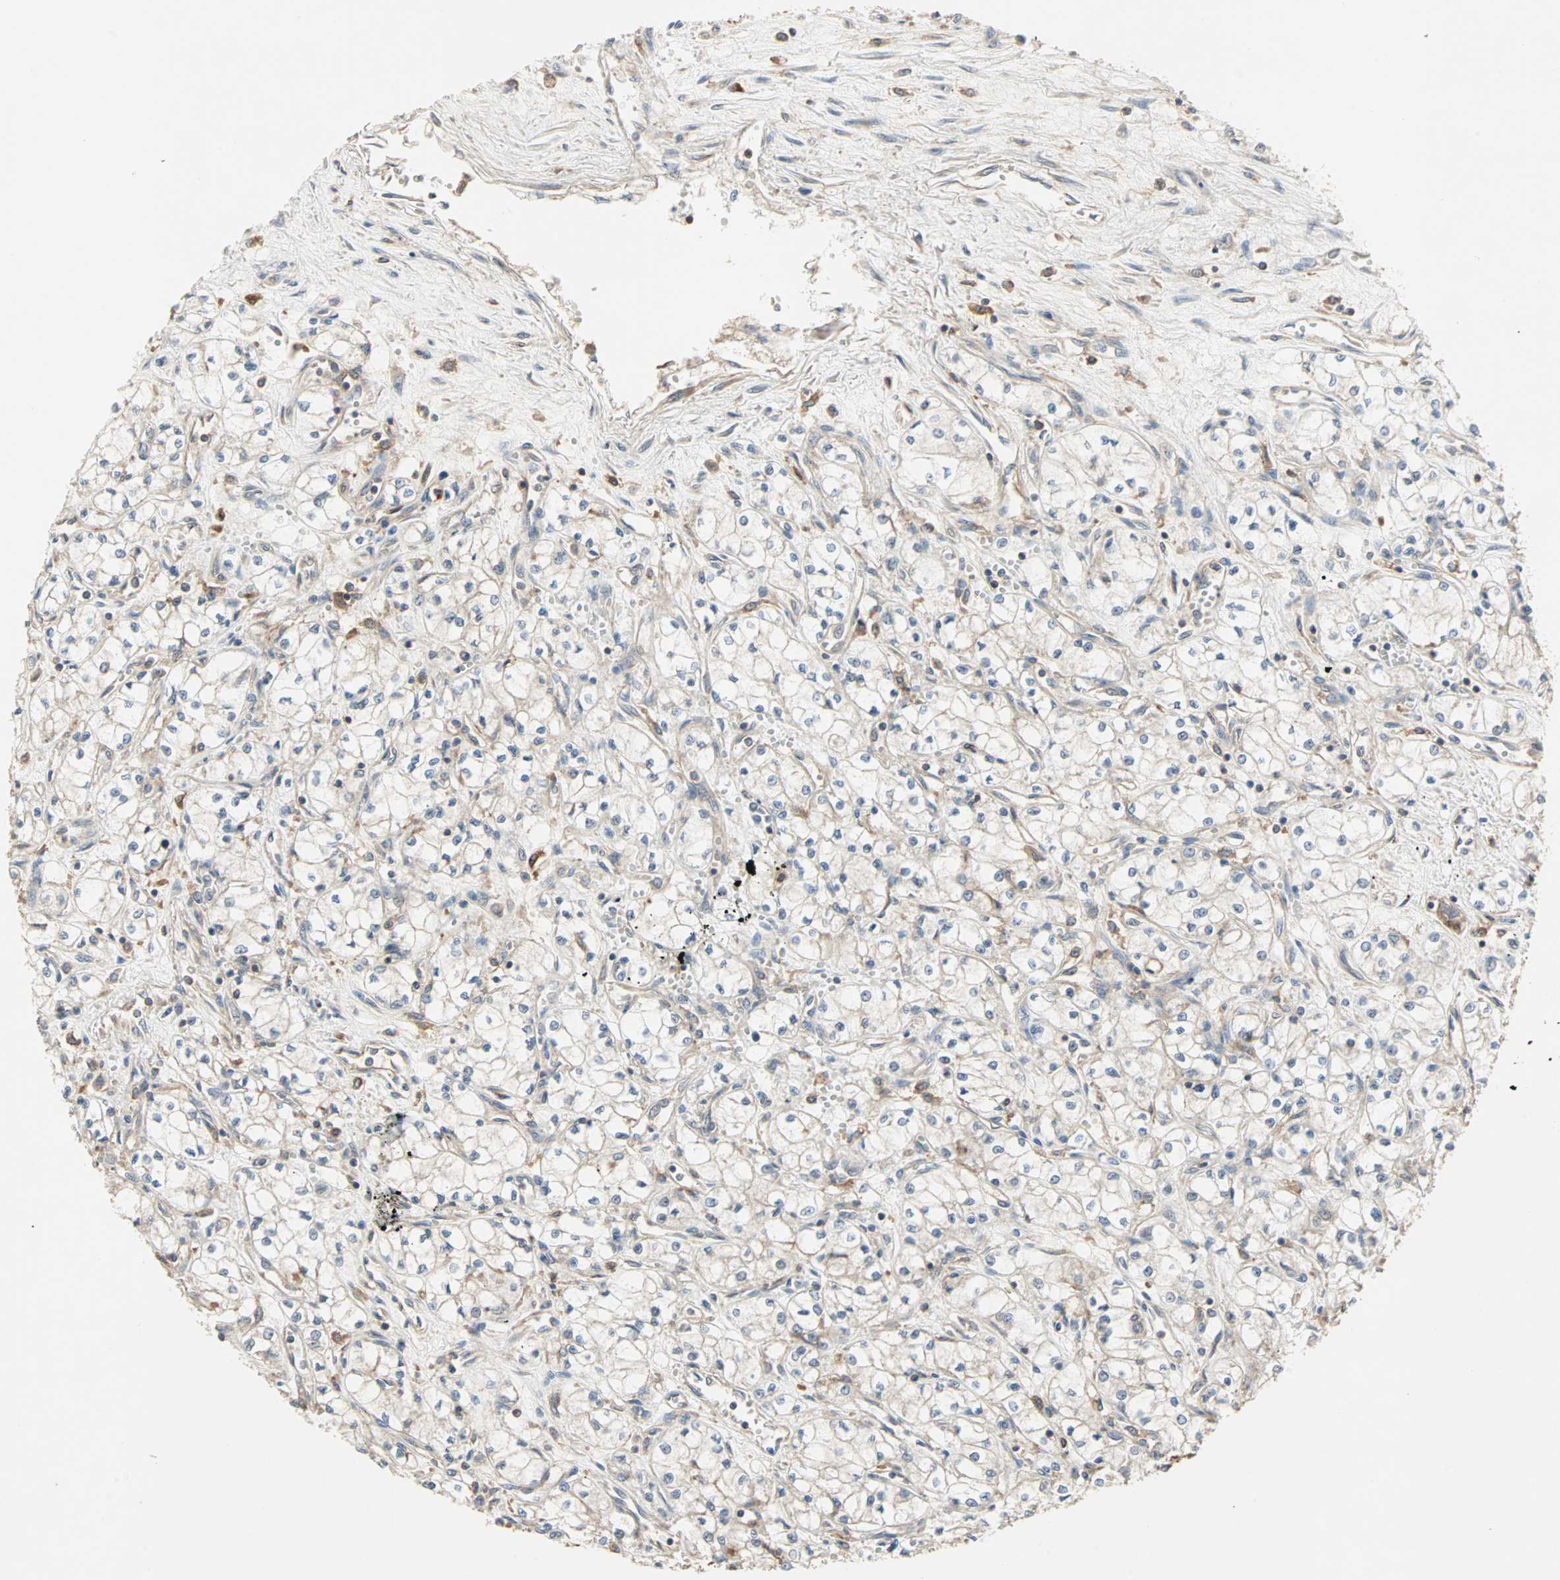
{"staining": {"intensity": "weak", "quantity": ">75%", "location": "cytoplasmic/membranous"}, "tissue": "renal cancer", "cell_type": "Tumor cells", "image_type": "cancer", "snomed": [{"axis": "morphology", "description": "Normal tissue, NOS"}, {"axis": "morphology", "description": "Adenocarcinoma, NOS"}, {"axis": "topography", "description": "Kidney"}], "caption": "Protein expression by immunohistochemistry reveals weak cytoplasmic/membranous staining in approximately >75% of tumor cells in adenocarcinoma (renal).", "gene": "GNAI2", "patient": {"sex": "male", "age": 59}}